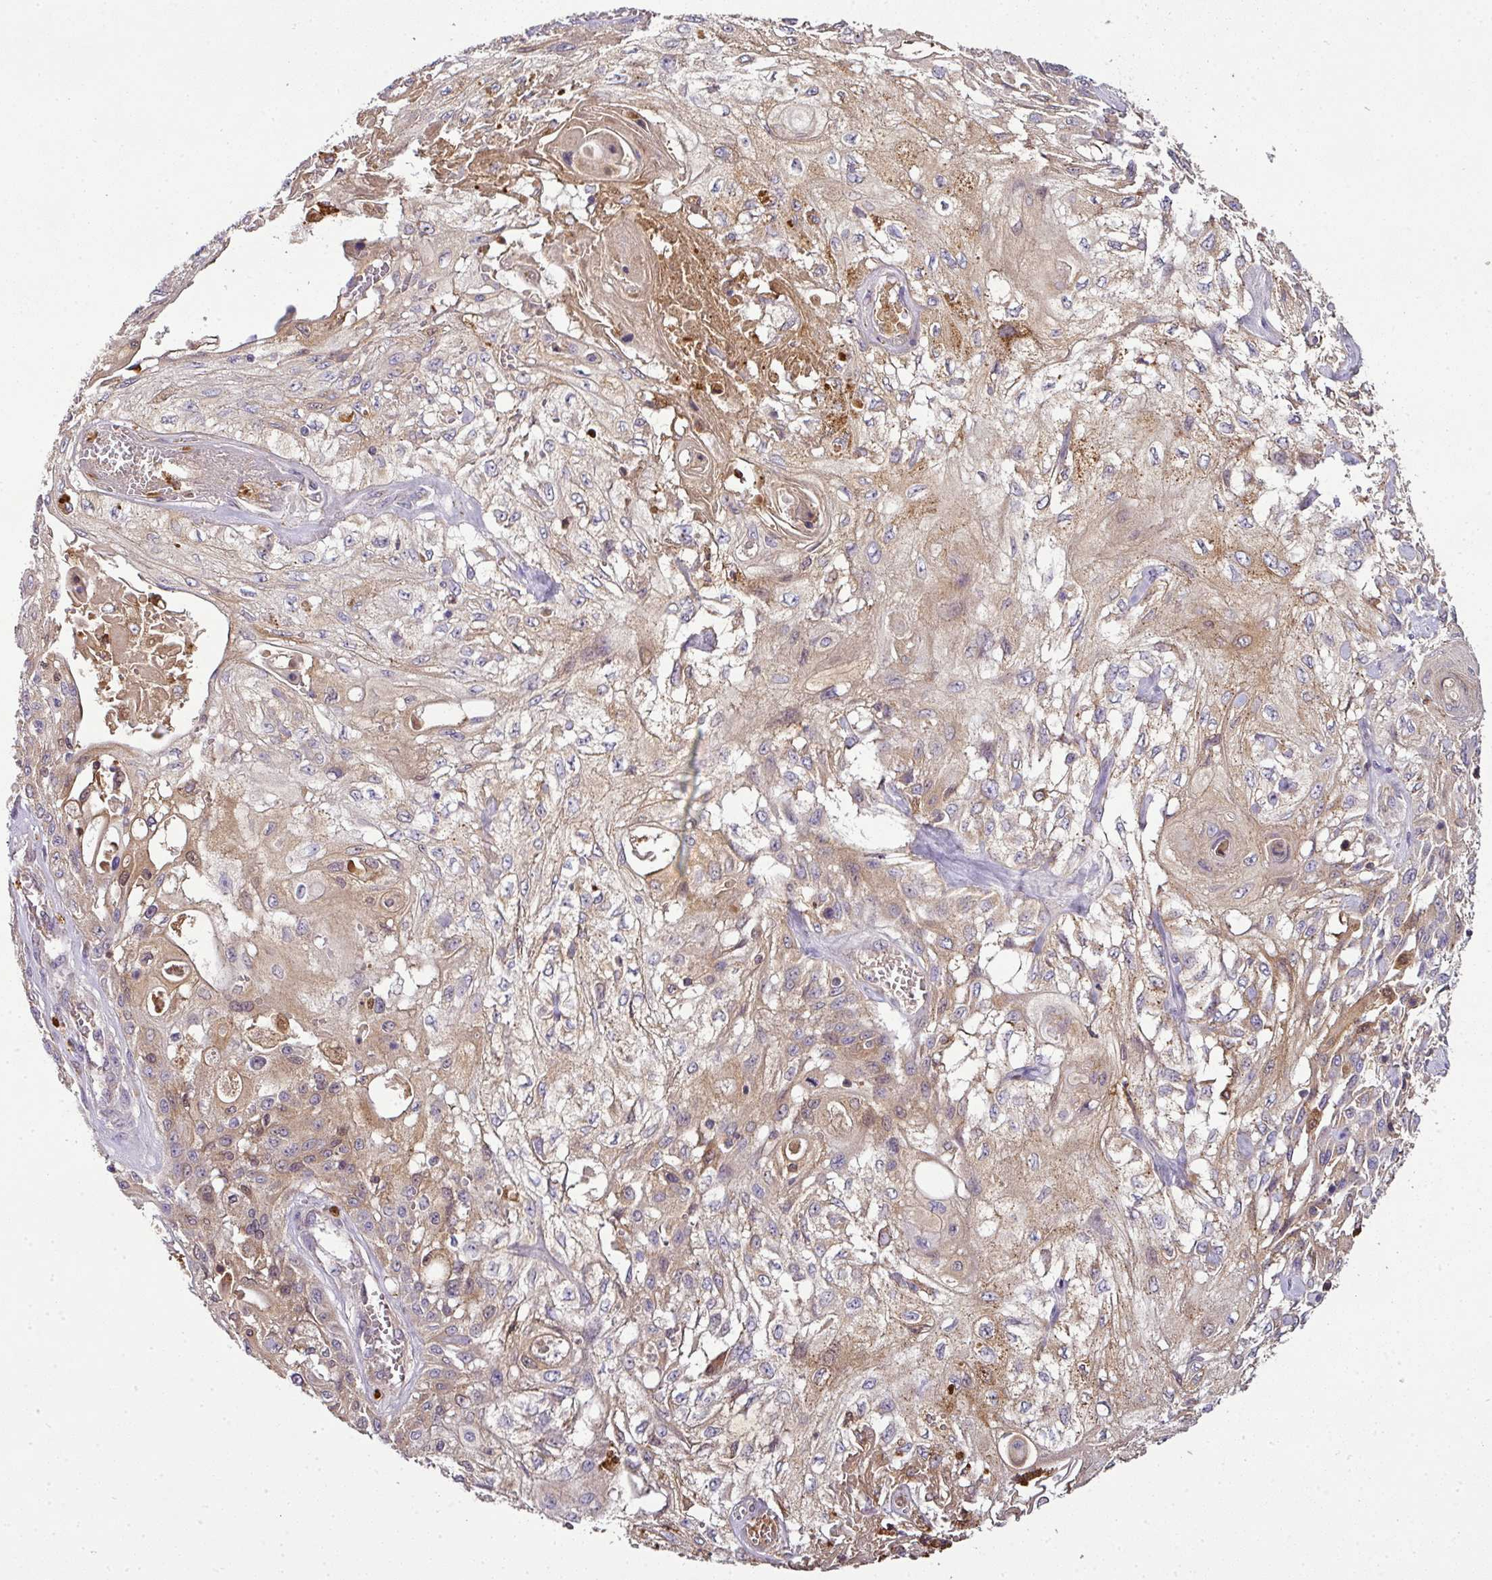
{"staining": {"intensity": "weak", "quantity": ">75%", "location": "cytoplasmic/membranous"}, "tissue": "skin cancer", "cell_type": "Tumor cells", "image_type": "cancer", "snomed": [{"axis": "morphology", "description": "Squamous cell carcinoma, NOS"}, {"axis": "morphology", "description": "Squamous cell carcinoma, metastatic, NOS"}, {"axis": "topography", "description": "Skin"}, {"axis": "topography", "description": "Lymph node"}], "caption": "Skin cancer stained with a protein marker demonstrates weak staining in tumor cells.", "gene": "CAB39L", "patient": {"sex": "male", "age": 75}}